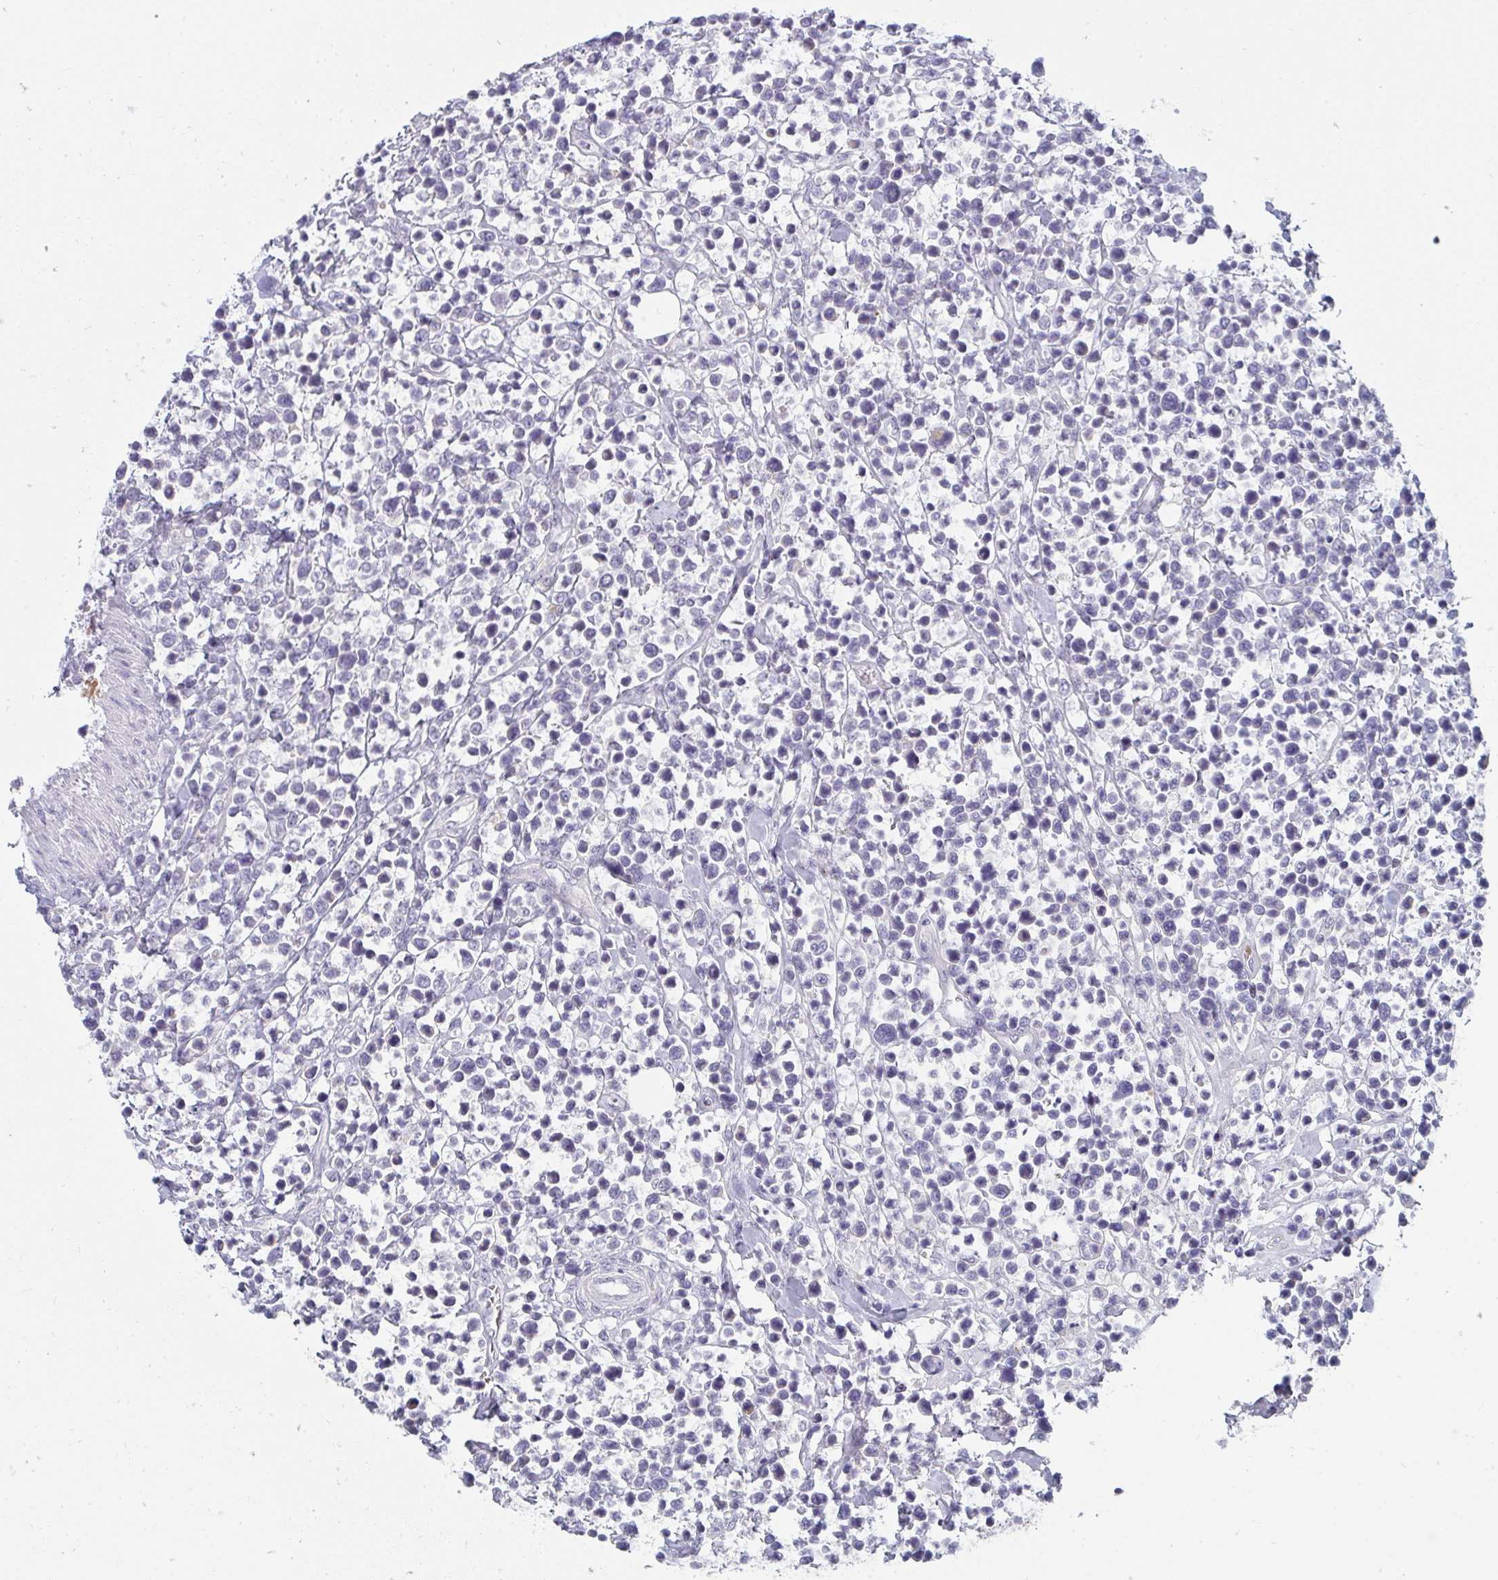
{"staining": {"intensity": "negative", "quantity": "none", "location": "none"}, "tissue": "lymphoma", "cell_type": "Tumor cells", "image_type": "cancer", "snomed": [{"axis": "morphology", "description": "Malignant lymphoma, non-Hodgkin's type, High grade"}, {"axis": "topography", "description": "Soft tissue"}], "caption": "An image of malignant lymphoma, non-Hodgkin's type (high-grade) stained for a protein demonstrates no brown staining in tumor cells.", "gene": "SHB", "patient": {"sex": "female", "age": 56}}